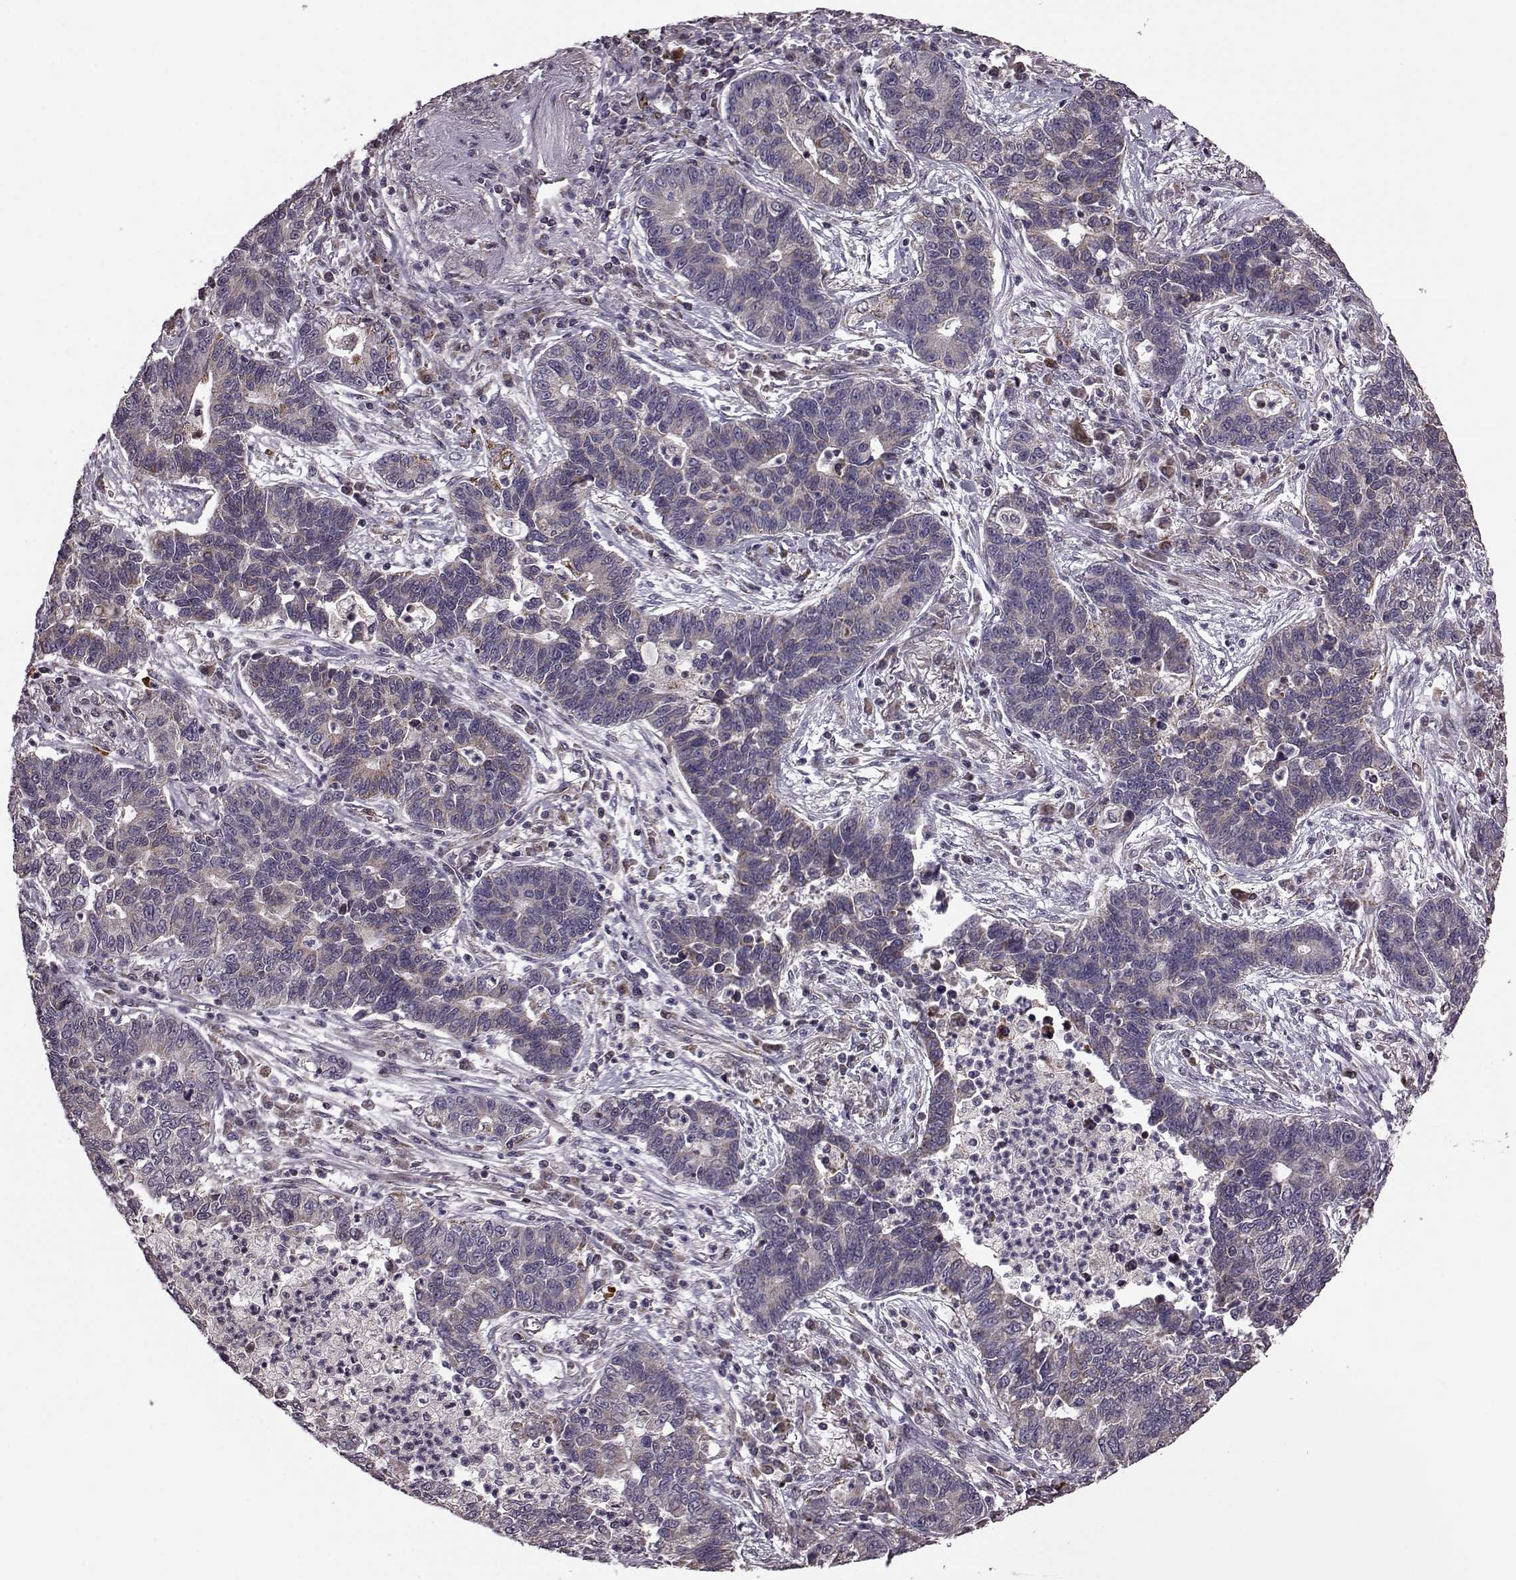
{"staining": {"intensity": "weak", "quantity": "<25%", "location": "cytoplasmic/membranous"}, "tissue": "lung cancer", "cell_type": "Tumor cells", "image_type": "cancer", "snomed": [{"axis": "morphology", "description": "Adenocarcinoma, NOS"}, {"axis": "topography", "description": "Lung"}], "caption": "This is a image of immunohistochemistry (IHC) staining of lung adenocarcinoma, which shows no expression in tumor cells. The staining was performed using DAB to visualize the protein expression in brown, while the nuclei were stained in blue with hematoxylin (Magnification: 20x).", "gene": "PUDP", "patient": {"sex": "female", "age": 57}}